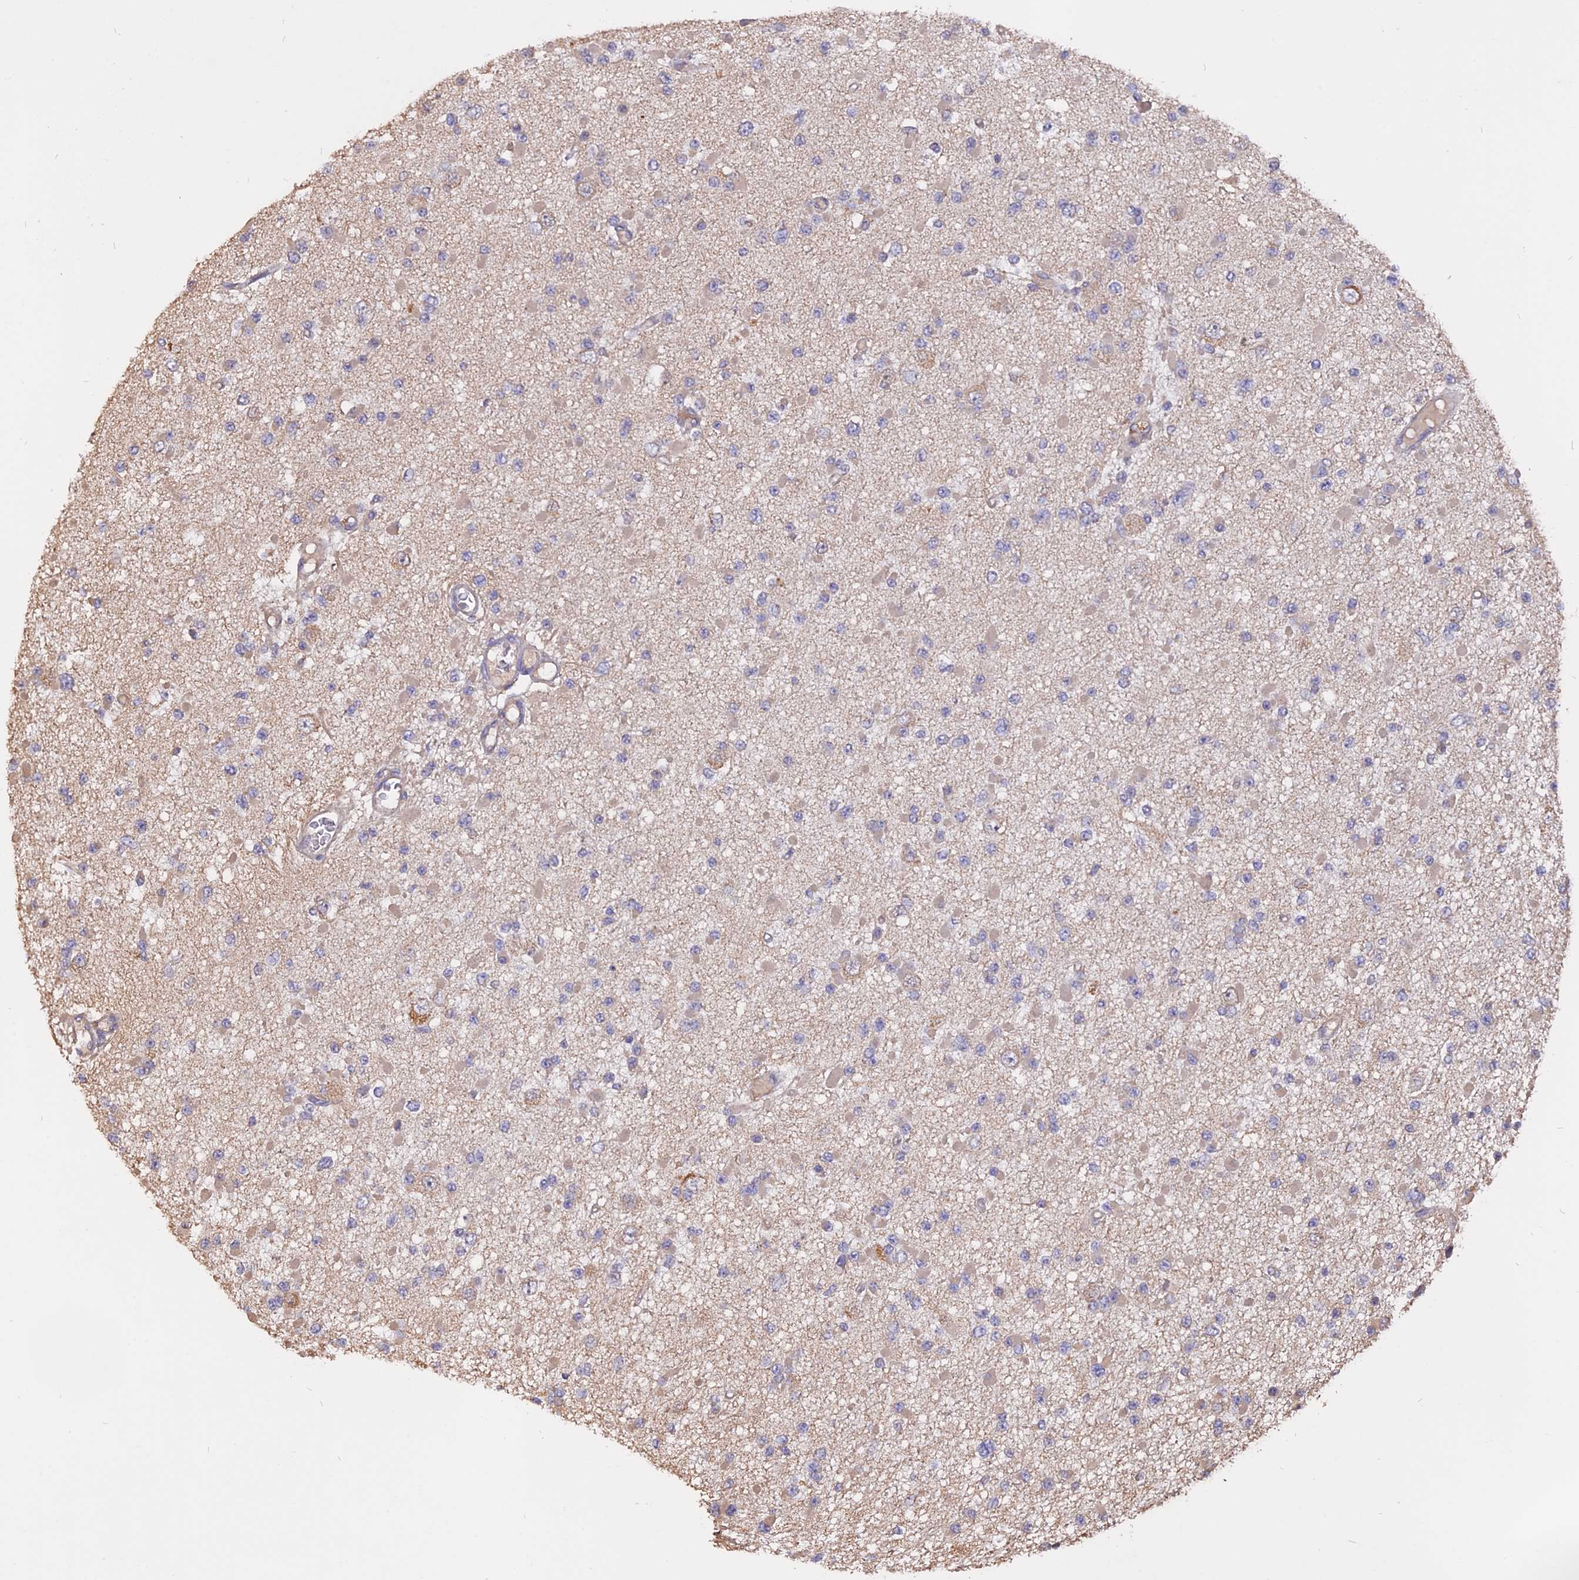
{"staining": {"intensity": "negative", "quantity": "none", "location": "none"}, "tissue": "glioma", "cell_type": "Tumor cells", "image_type": "cancer", "snomed": [{"axis": "morphology", "description": "Glioma, malignant, Low grade"}, {"axis": "topography", "description": "Brain"}], "caption": "A high-resolution histopathology image shows IHC staining of glioma, which reveals no significant expression in tumor cells.", "gene": "CARMIL2", "patient": {"sex": "female", "age": 22}}